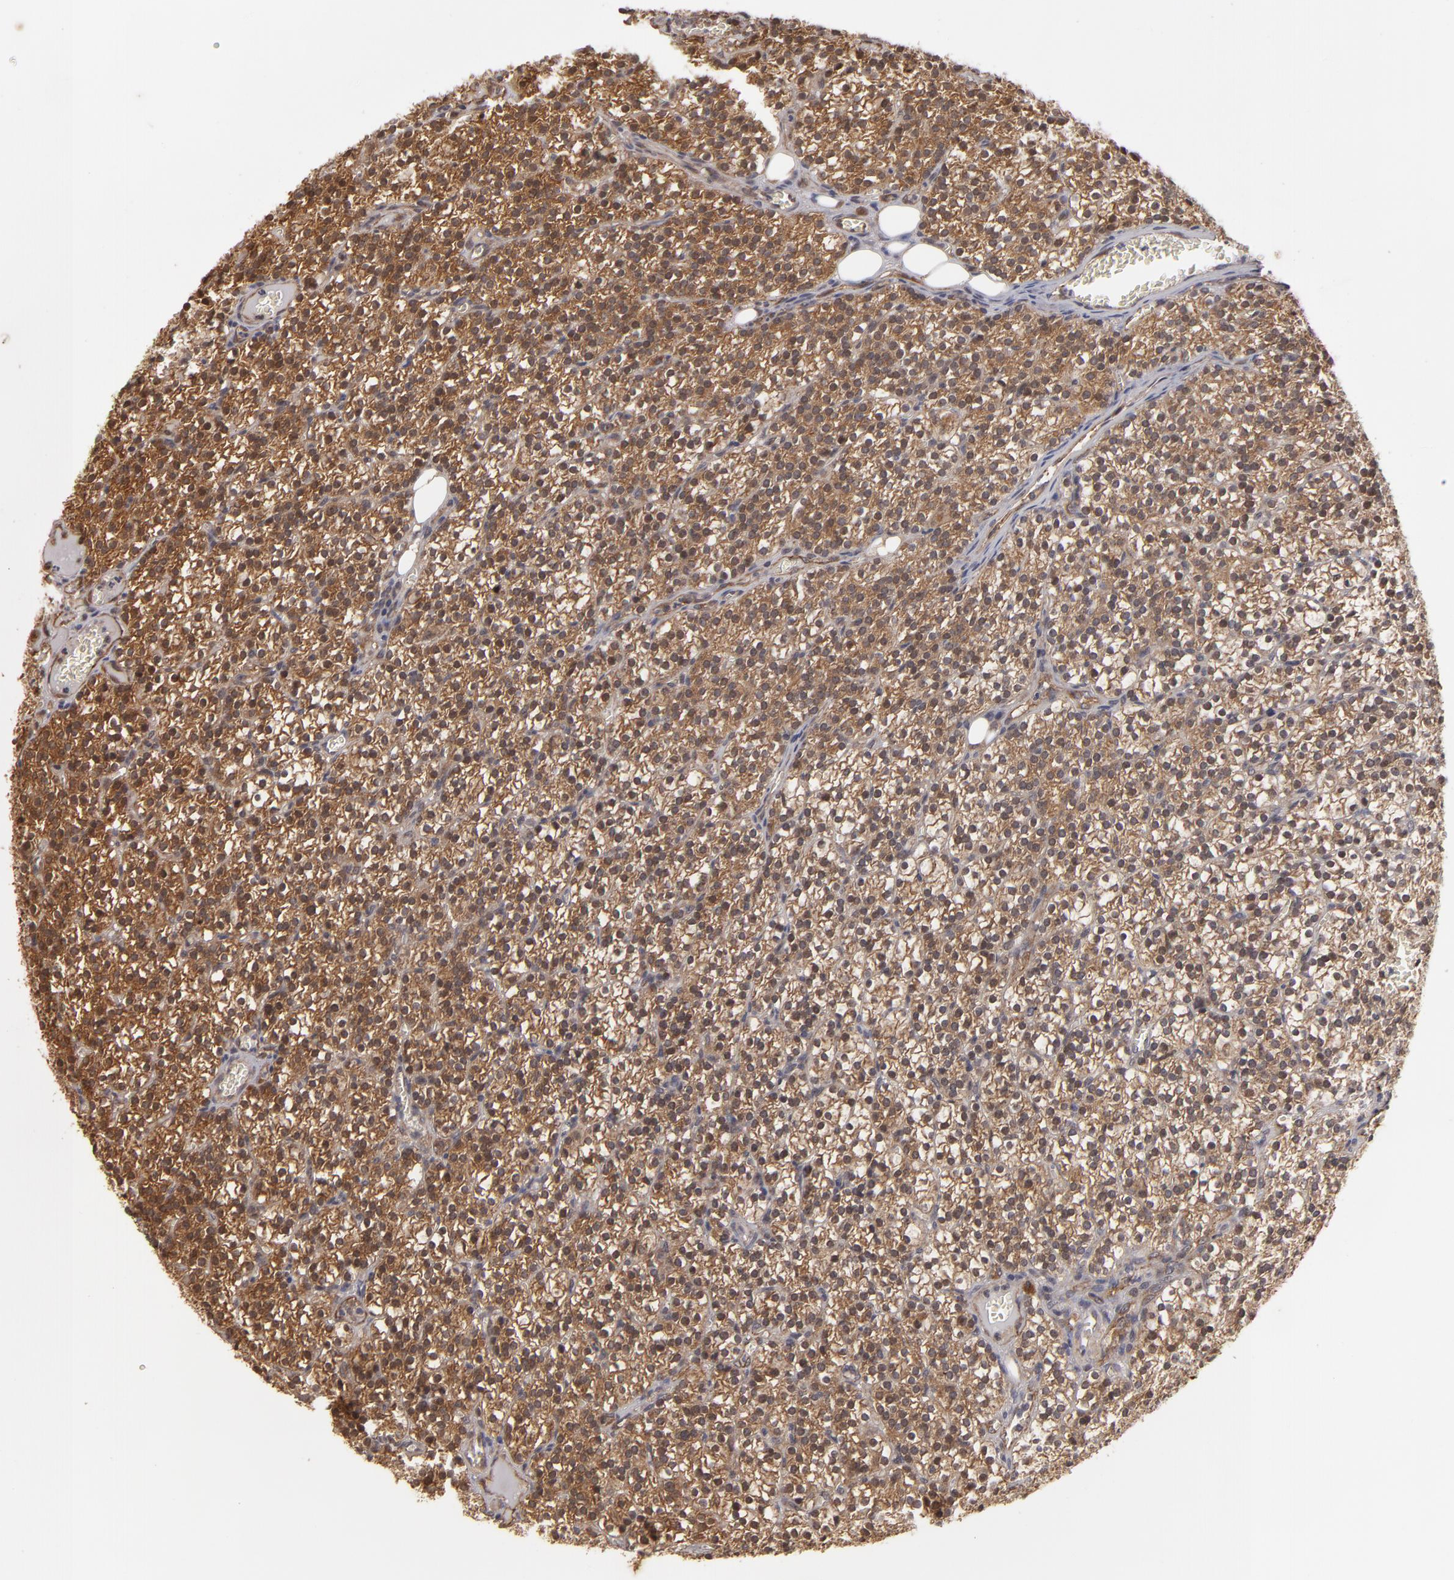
{"staining": {"intensity": "strong", "quantity": ">75%", "location": "cytoplasmic/membranous"}, "tissue": "parathyroid gland", "cell_type": "Glandular cells", "image_type": "normal", "snomed": [{"axis": "morphology", "description": "Normal tissue, NOS"}, {"axis": "topography", "description": "Parathyroid gland"}], "caption": "Immunohistochemical staining of benign human parathyroid gland shows strong cytoplasmic/membranous protein expression in approximately >75% of glandular cells.", "gene": "TJP1", "patient": {"sex": "female", "age": 17}}